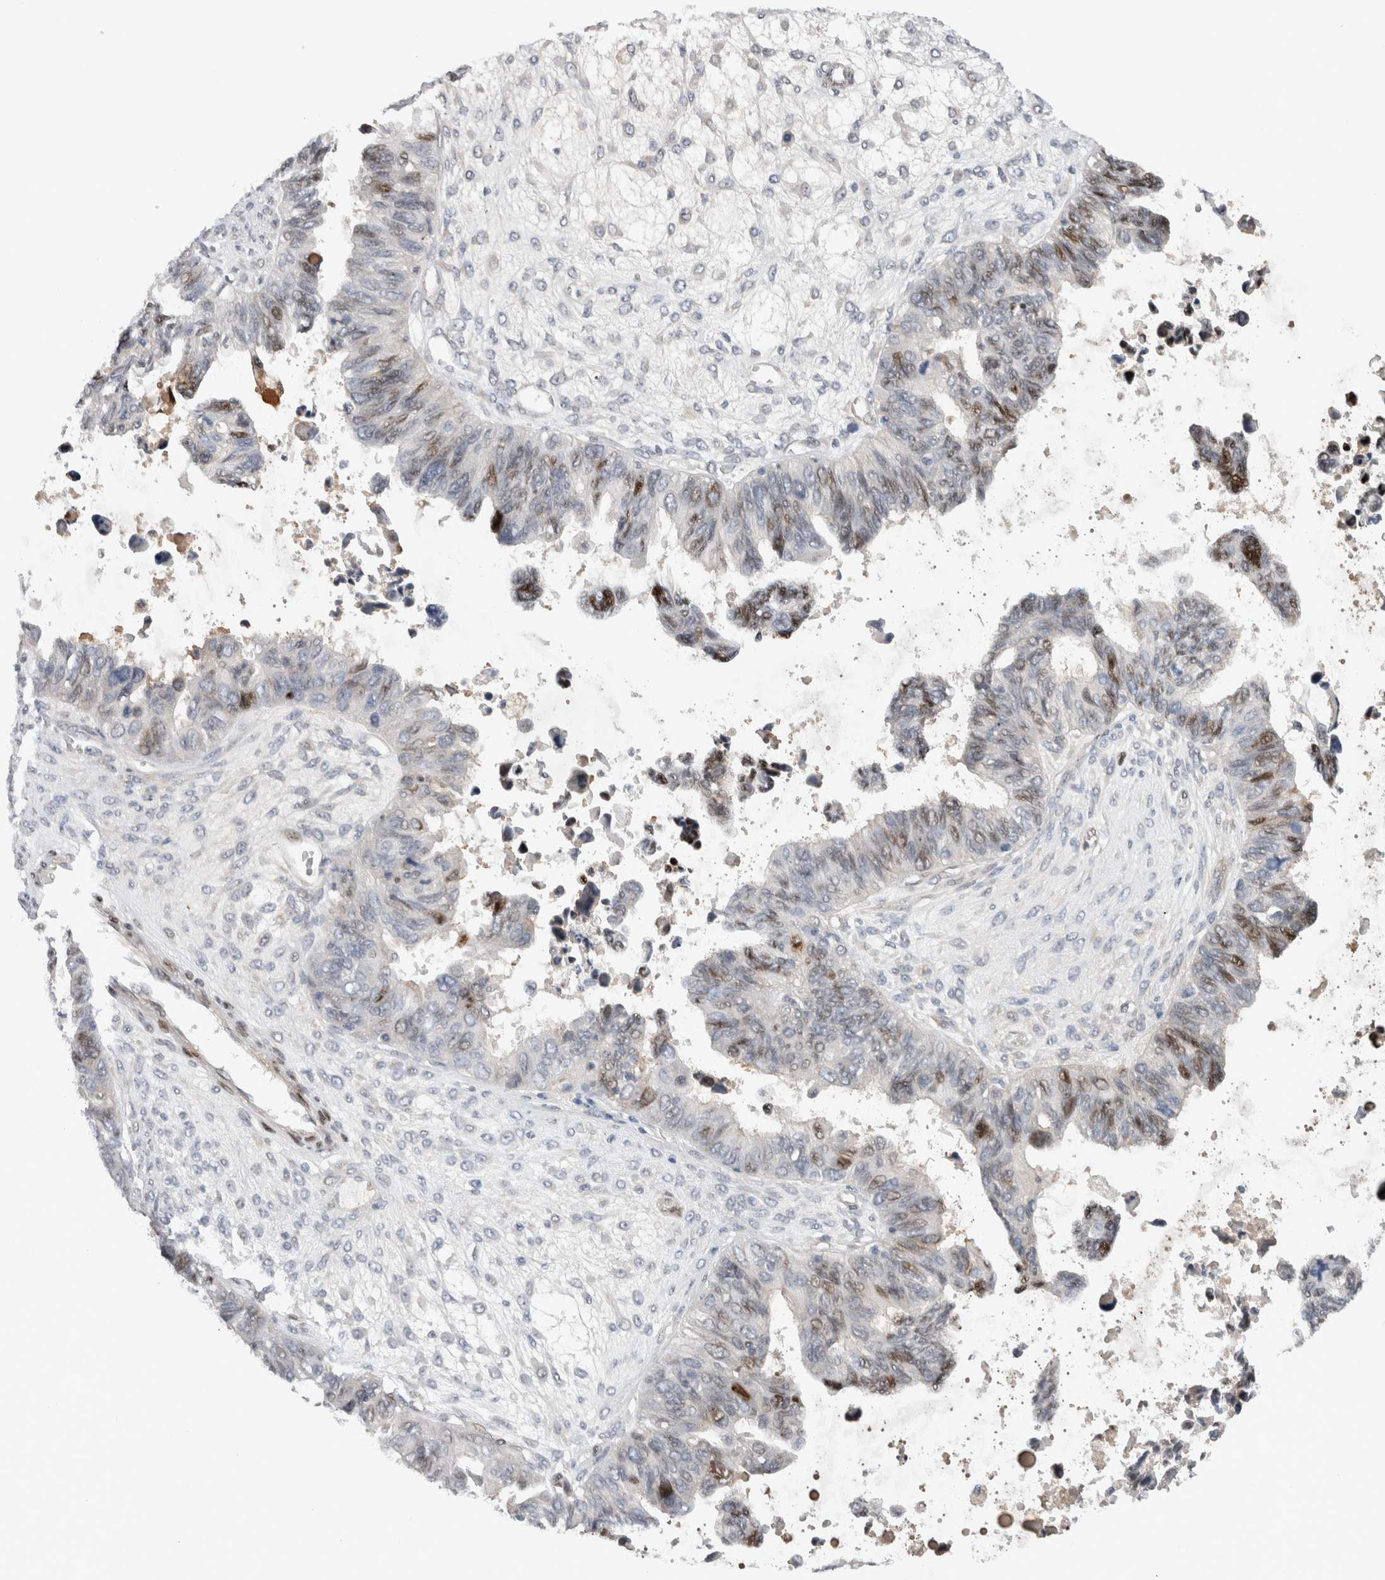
{"staining": {"intensity": "strong", "quantity": "<25%", "location": "nuclear"}, "tissue": "ovarian cancer", "cell_type": "Tumor cells", "image_type": "cancer", "snomed": [{"axis": "morphology", "description": "Cystadenocarcinoma, serous, NOS"}, {"axis": "topography", "description": "Ovary"}], "caption": "High-power microscopy captured an immunohistochemistry (IHC) photomicrograph of serous cystadenocarcinoma (ovarian), revealing strong nuclear positivity in approximately <25% of tumor cells.", "gene": "DMTN", "patient": {"sex": "female", "age": 79}}